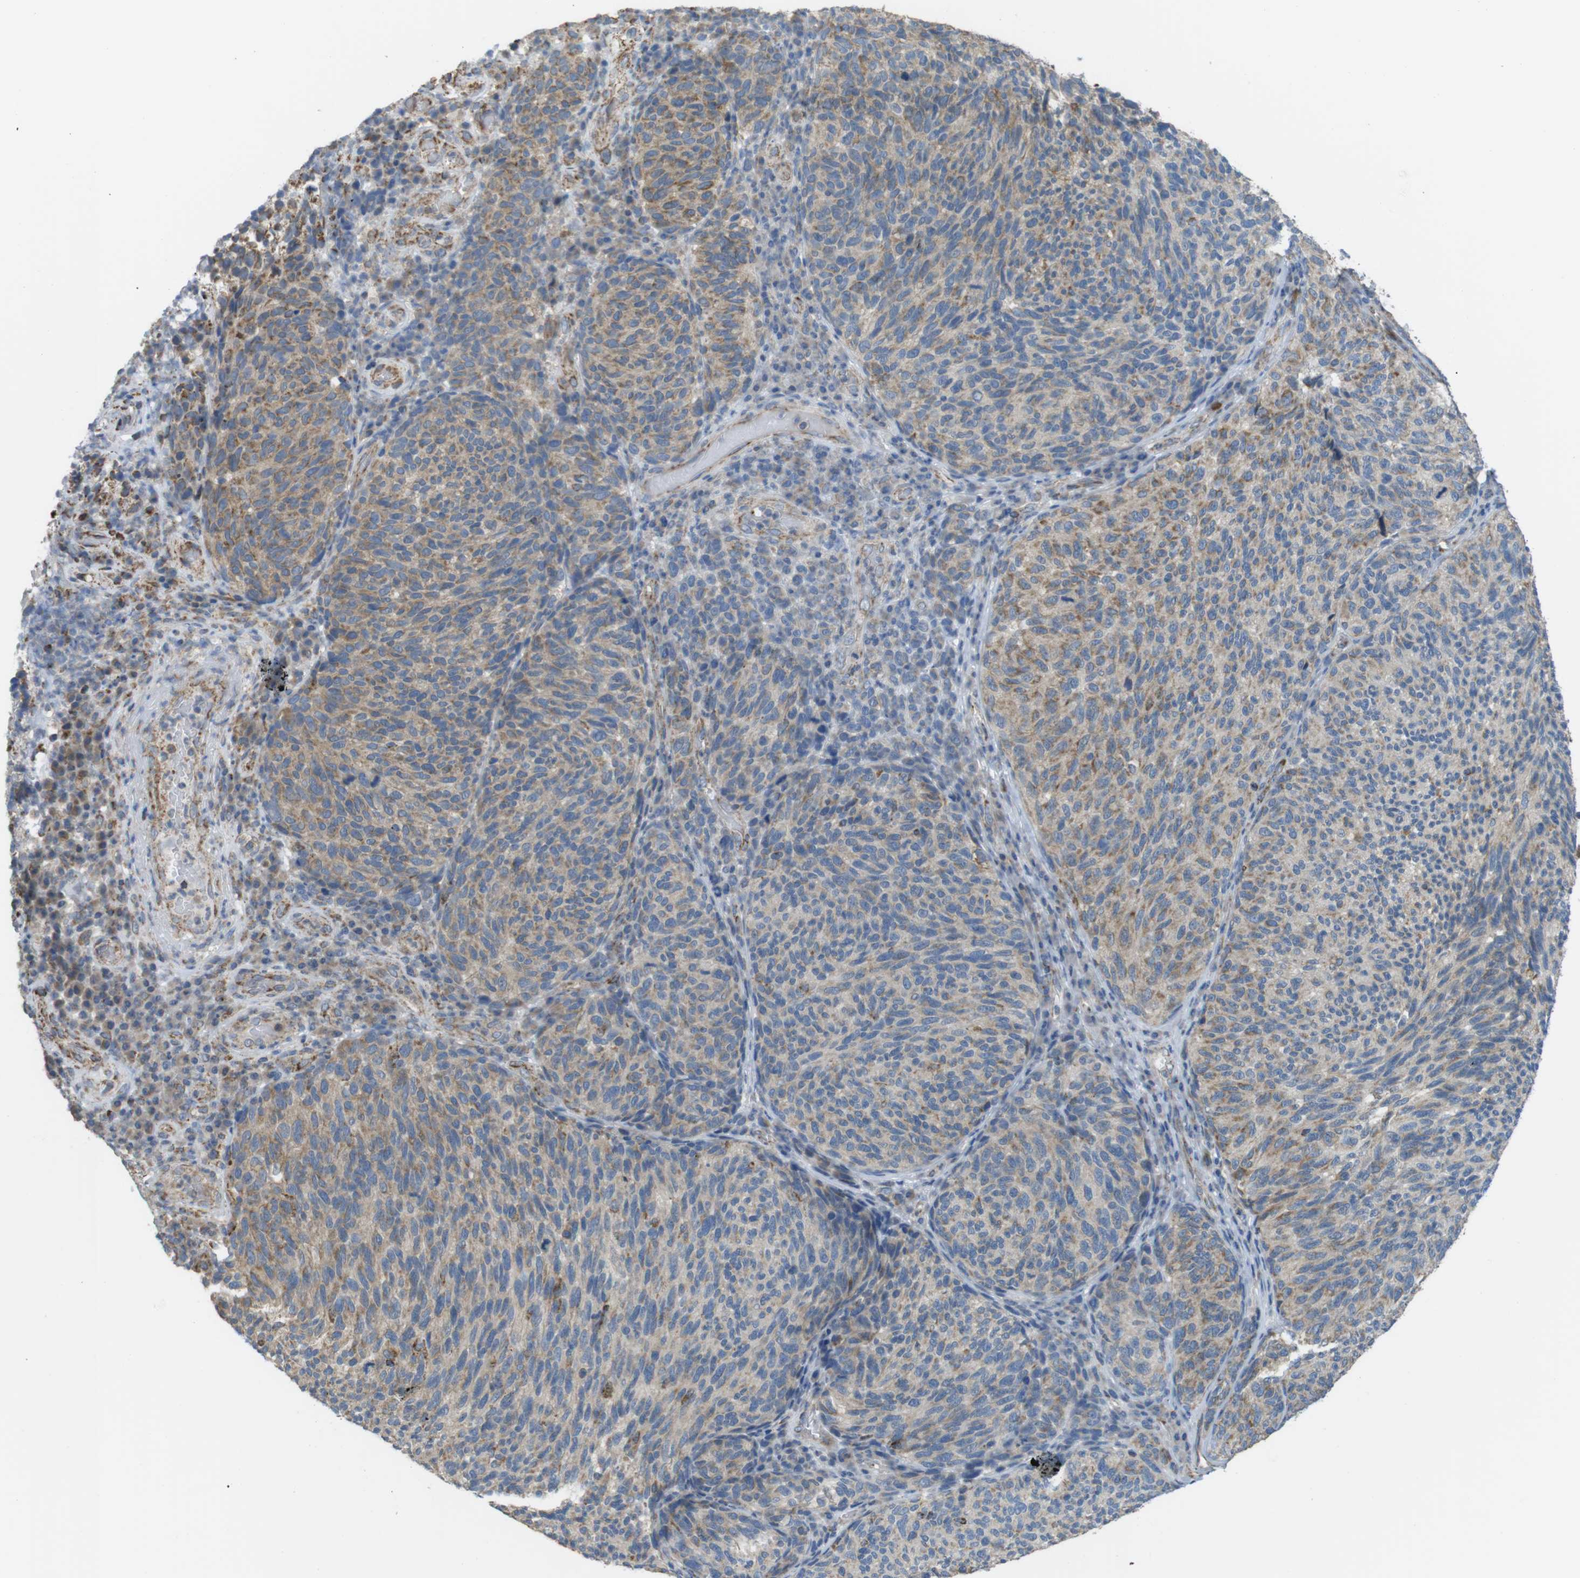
{"staining": {"intensity": "moderate", "quantity": ">75%", "location": "cytoplasmic/membranous"}, "tissue": "melanoma", "cell_type": "Tumor cells", "image_type": "cancer", "snomed": [{"axis": "morphology", "description": "Malignant melanoma, NOS"}, {"axis": "topography", "description": "Skin"}], "caption": "Brown immunohistochemical staining in human melanoma reveals moderate cytoplasmic/membranous positivity in approximately >75% of tumor cells.", "gene": "GRIK2", "patient": {"sex": "female", "age": 73}}